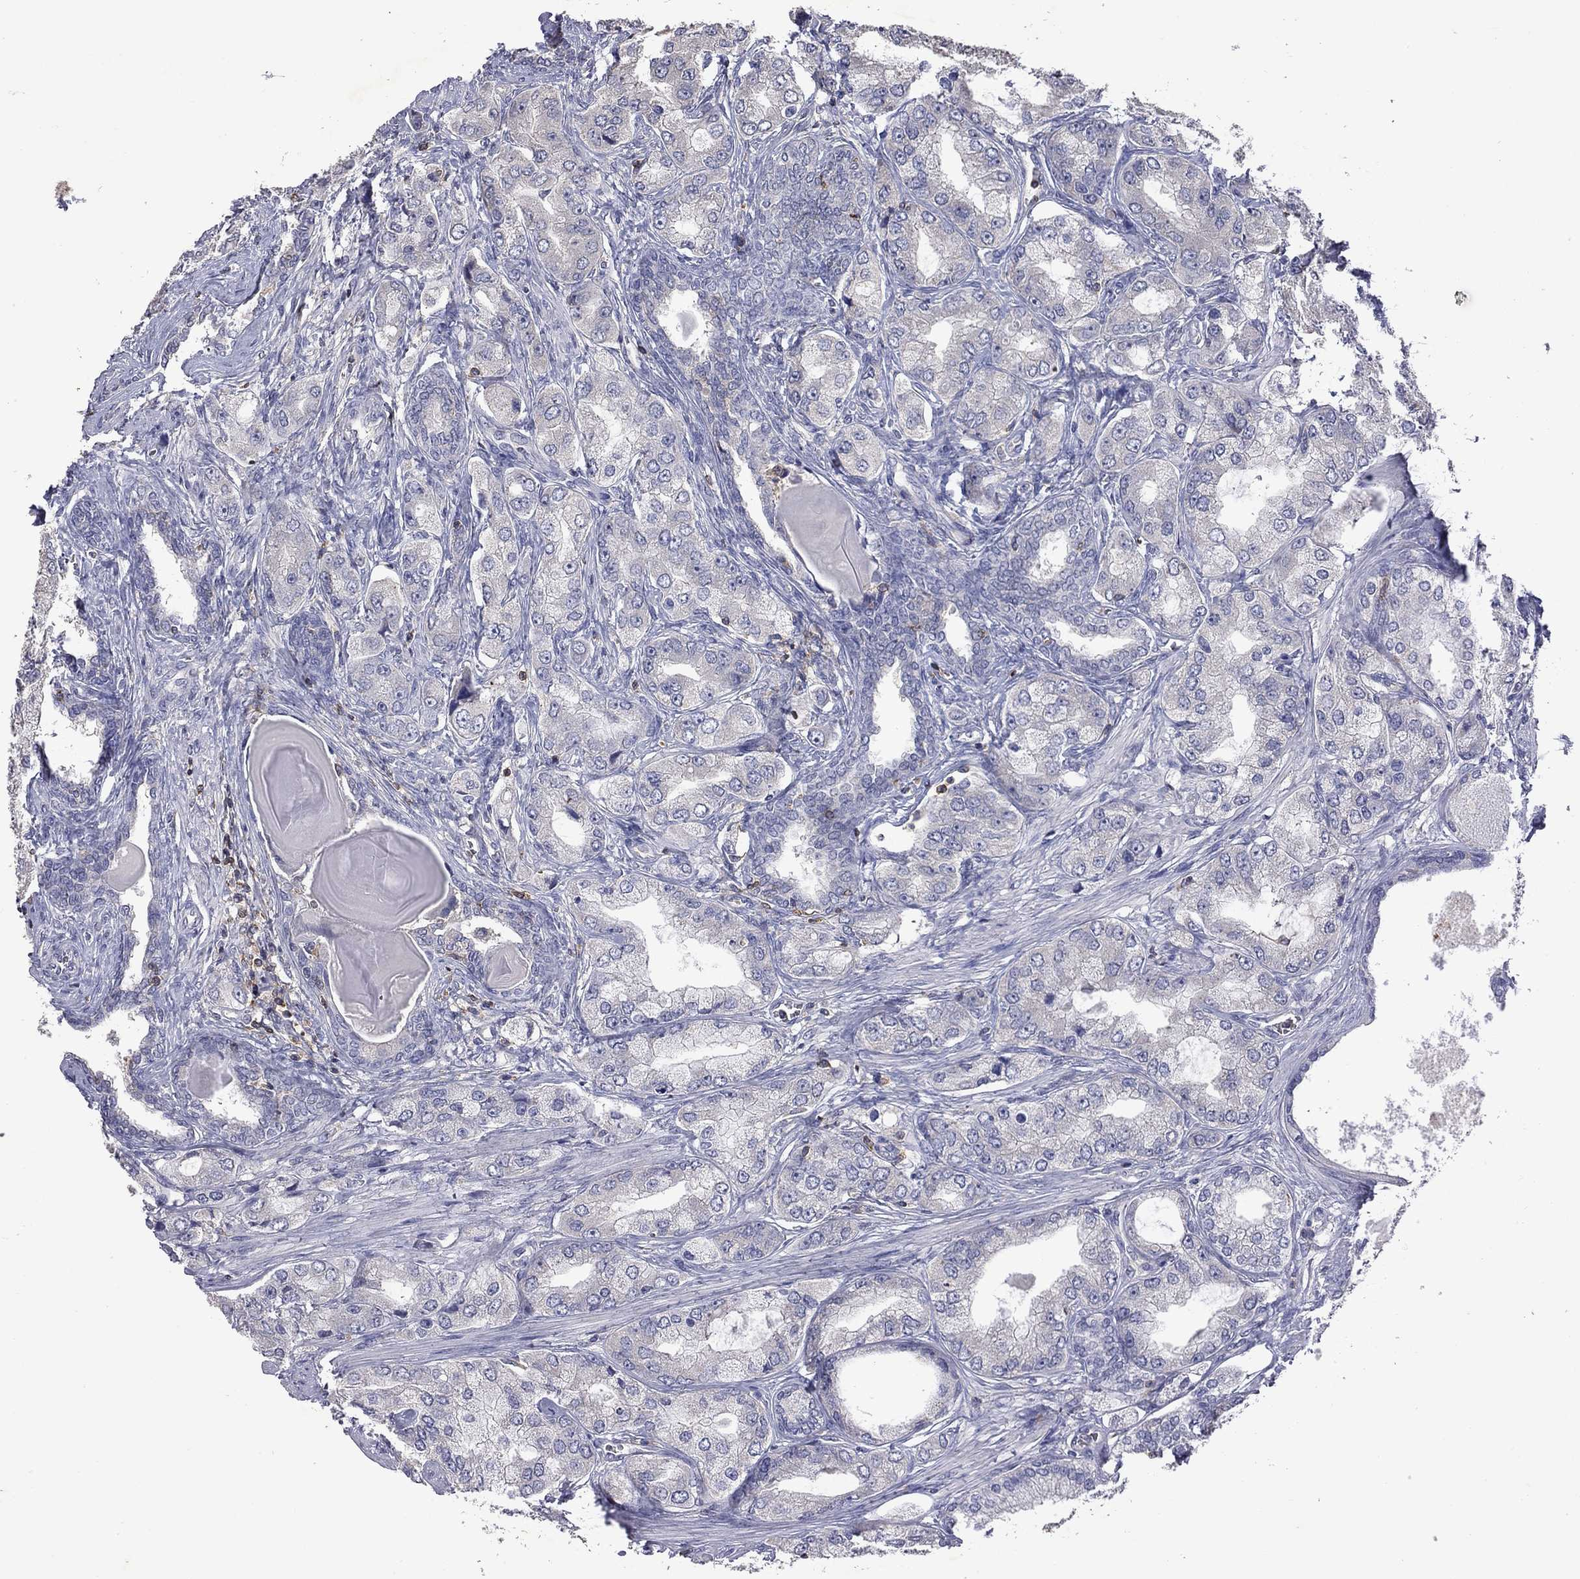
{"staining": {"intensity": "negative", "quantity": "none", "location": "none"}, "tissue": "prostate cancer", "cell_type": "Tumor cells", "image_type": "cancer", "snomed": [{"axis": "morphology", "description": "Adenocarcinoma, Low grade"}, {"axis": "topography", "description": "Prostate"}], "caption": "Histopathology image shows no protein staining in tumor cells of prostate low-grade adenocarcinoma tissue.", "gene": "IPCEF1", "patient": {"sex": "male", "age": 69}}